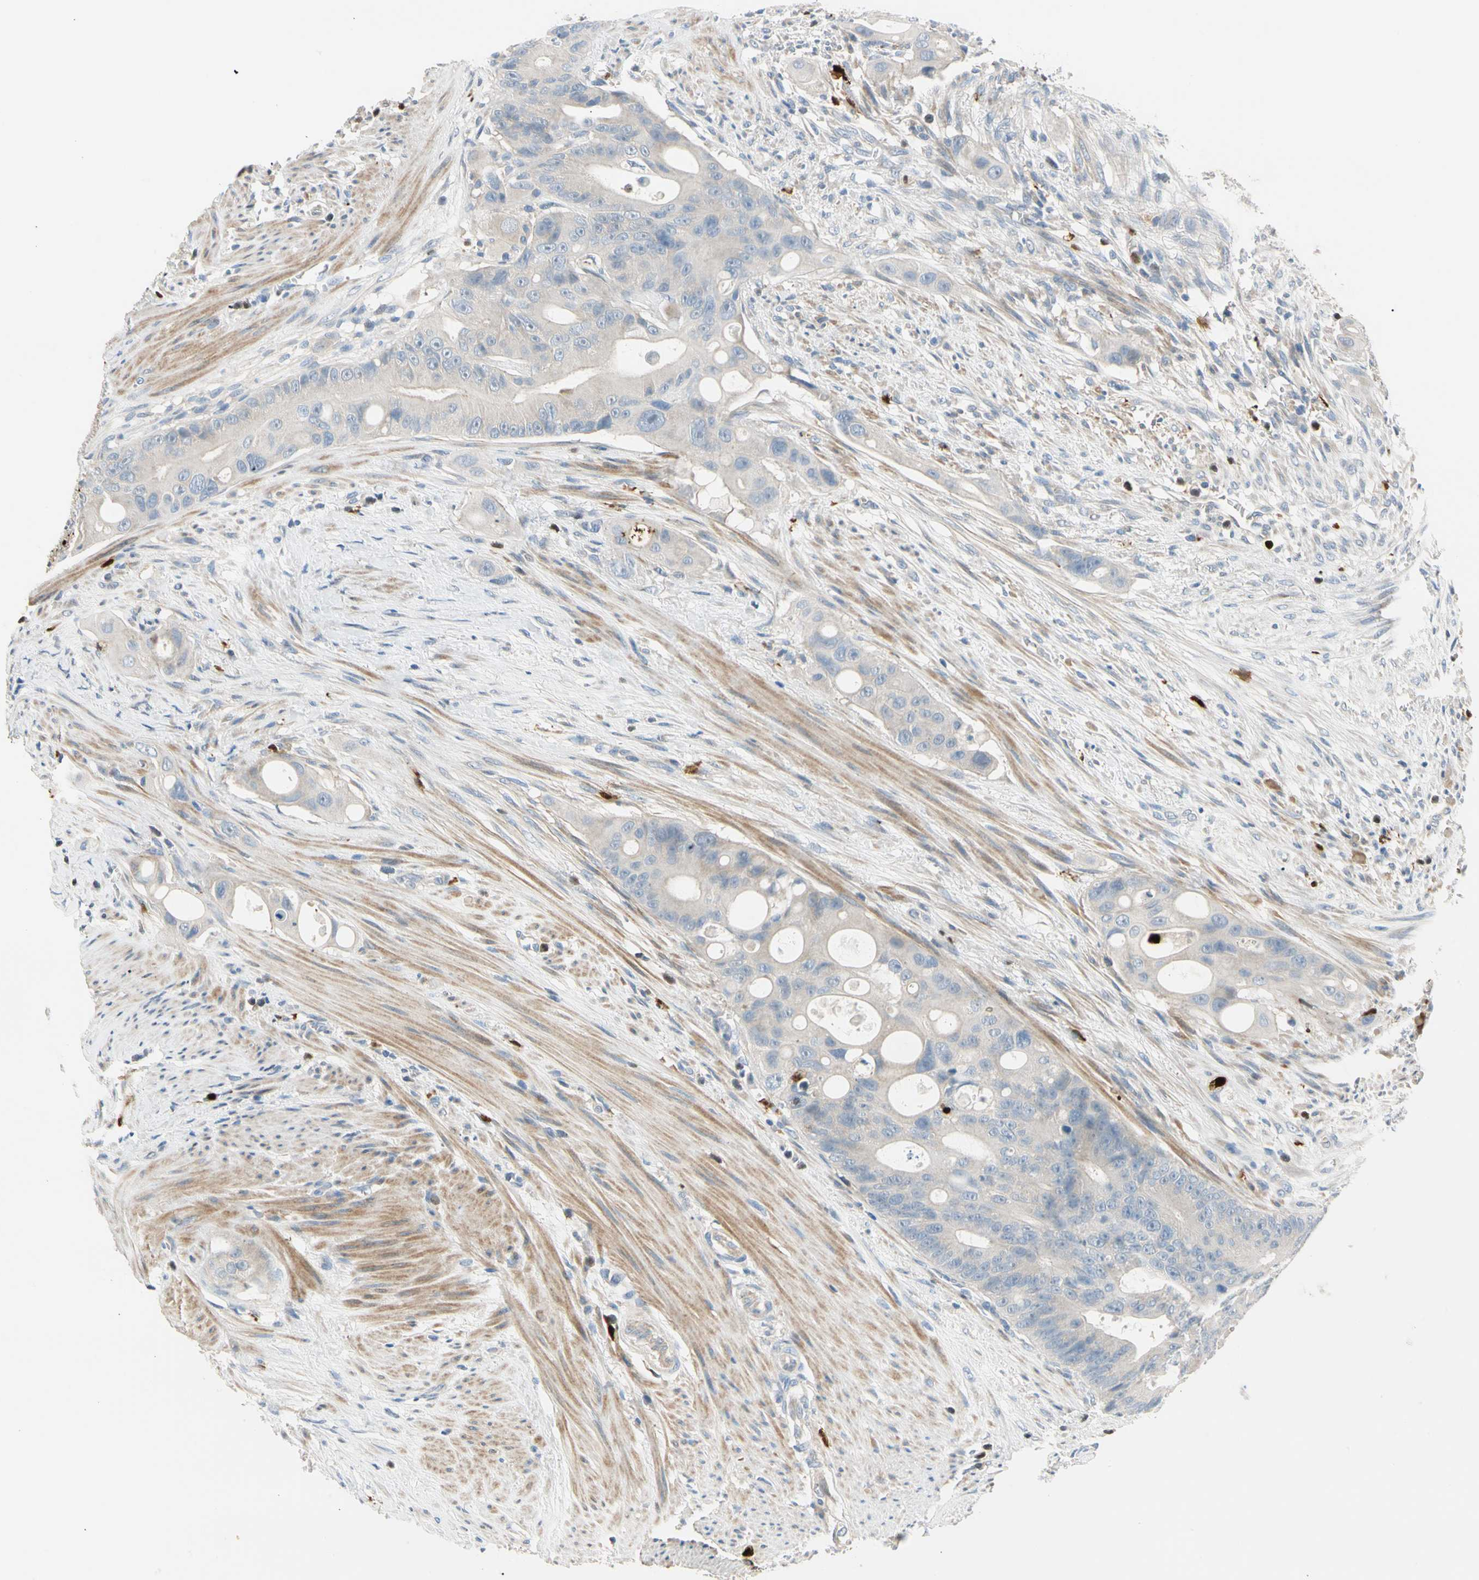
{"staining": {"intensity": "weak", "quantity": "25%-75%", "location": "cytoplasmic/membranous"}, "tissue": "colorectal cancer", "cell_type": "Tumor cells", "image_type": "cancer", "snomed": [{"axis": "morphology", "description": "Adenocarcinoma, NOS"}, {"axis": "topography", "description": "Colon"}], "caption": "Immunohistochemical staining of colorectal cancer displays low levels of weak cytoplasmic/membranous protein expression in approximately 25%-75% of tumor cells.", "gene": "TRAF5", "patient": {"sex": "female", "age": 57}}